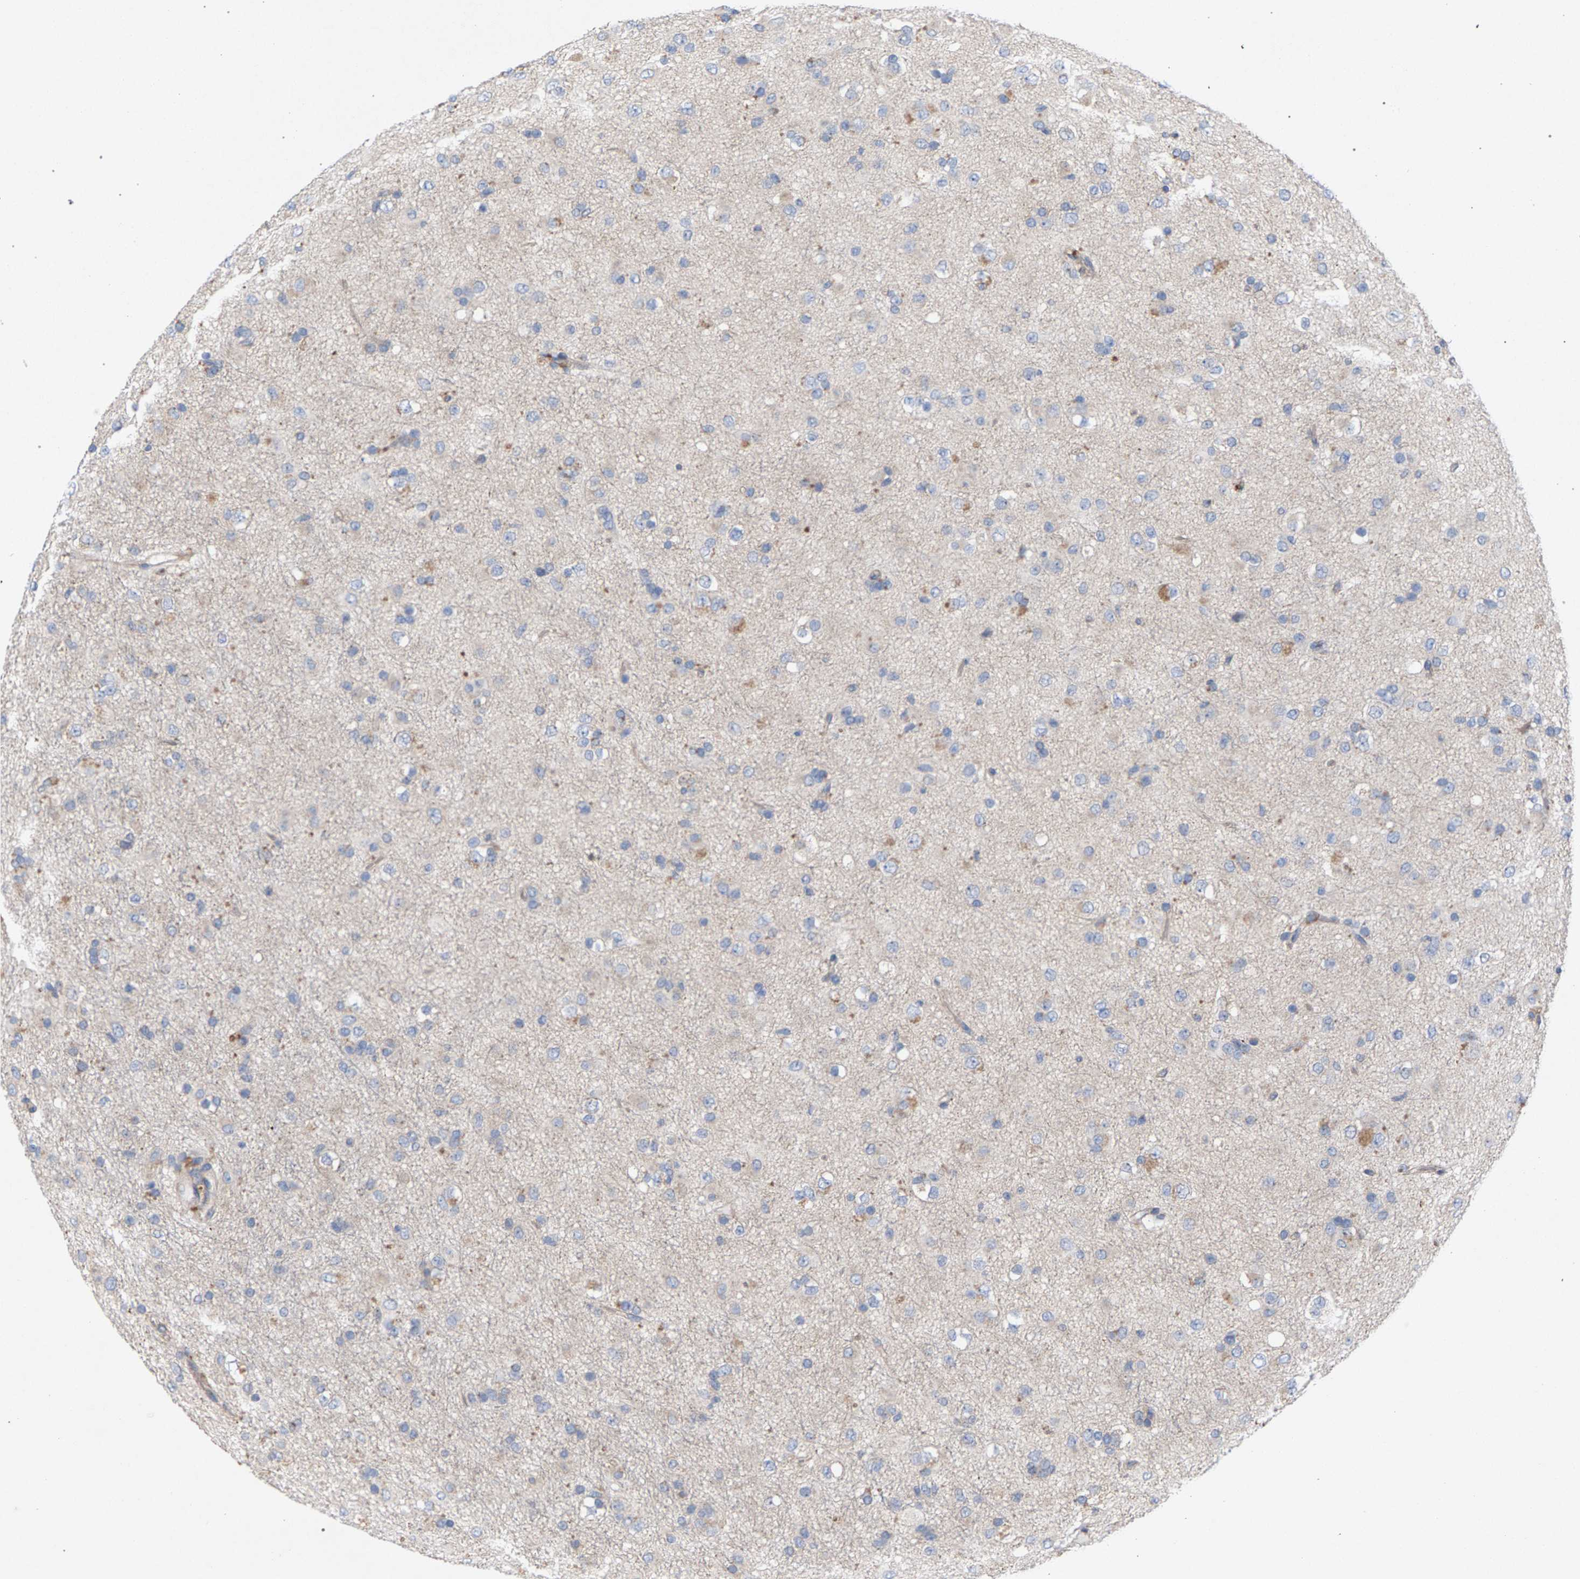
{"staining": {"intensity": "weak", "quantity": "<25%", "location": "cytoplasmic/membranous"}, "tissue": "glioma", "cell_type": "Tumor cells", "image_type": "cancer", "snomed": [{"axis": "morphology", "description": "Glioma, malignant, Low grade"}, {"axis": "topography", "description": "Brain"}], "caption": "Immunohistochemistry image of human glioma stained for a protein (brown), which exhibits no positivity in tumor cells.", "gene": "MAMDC2", "patient": {"sex": "male", "age": 65}}